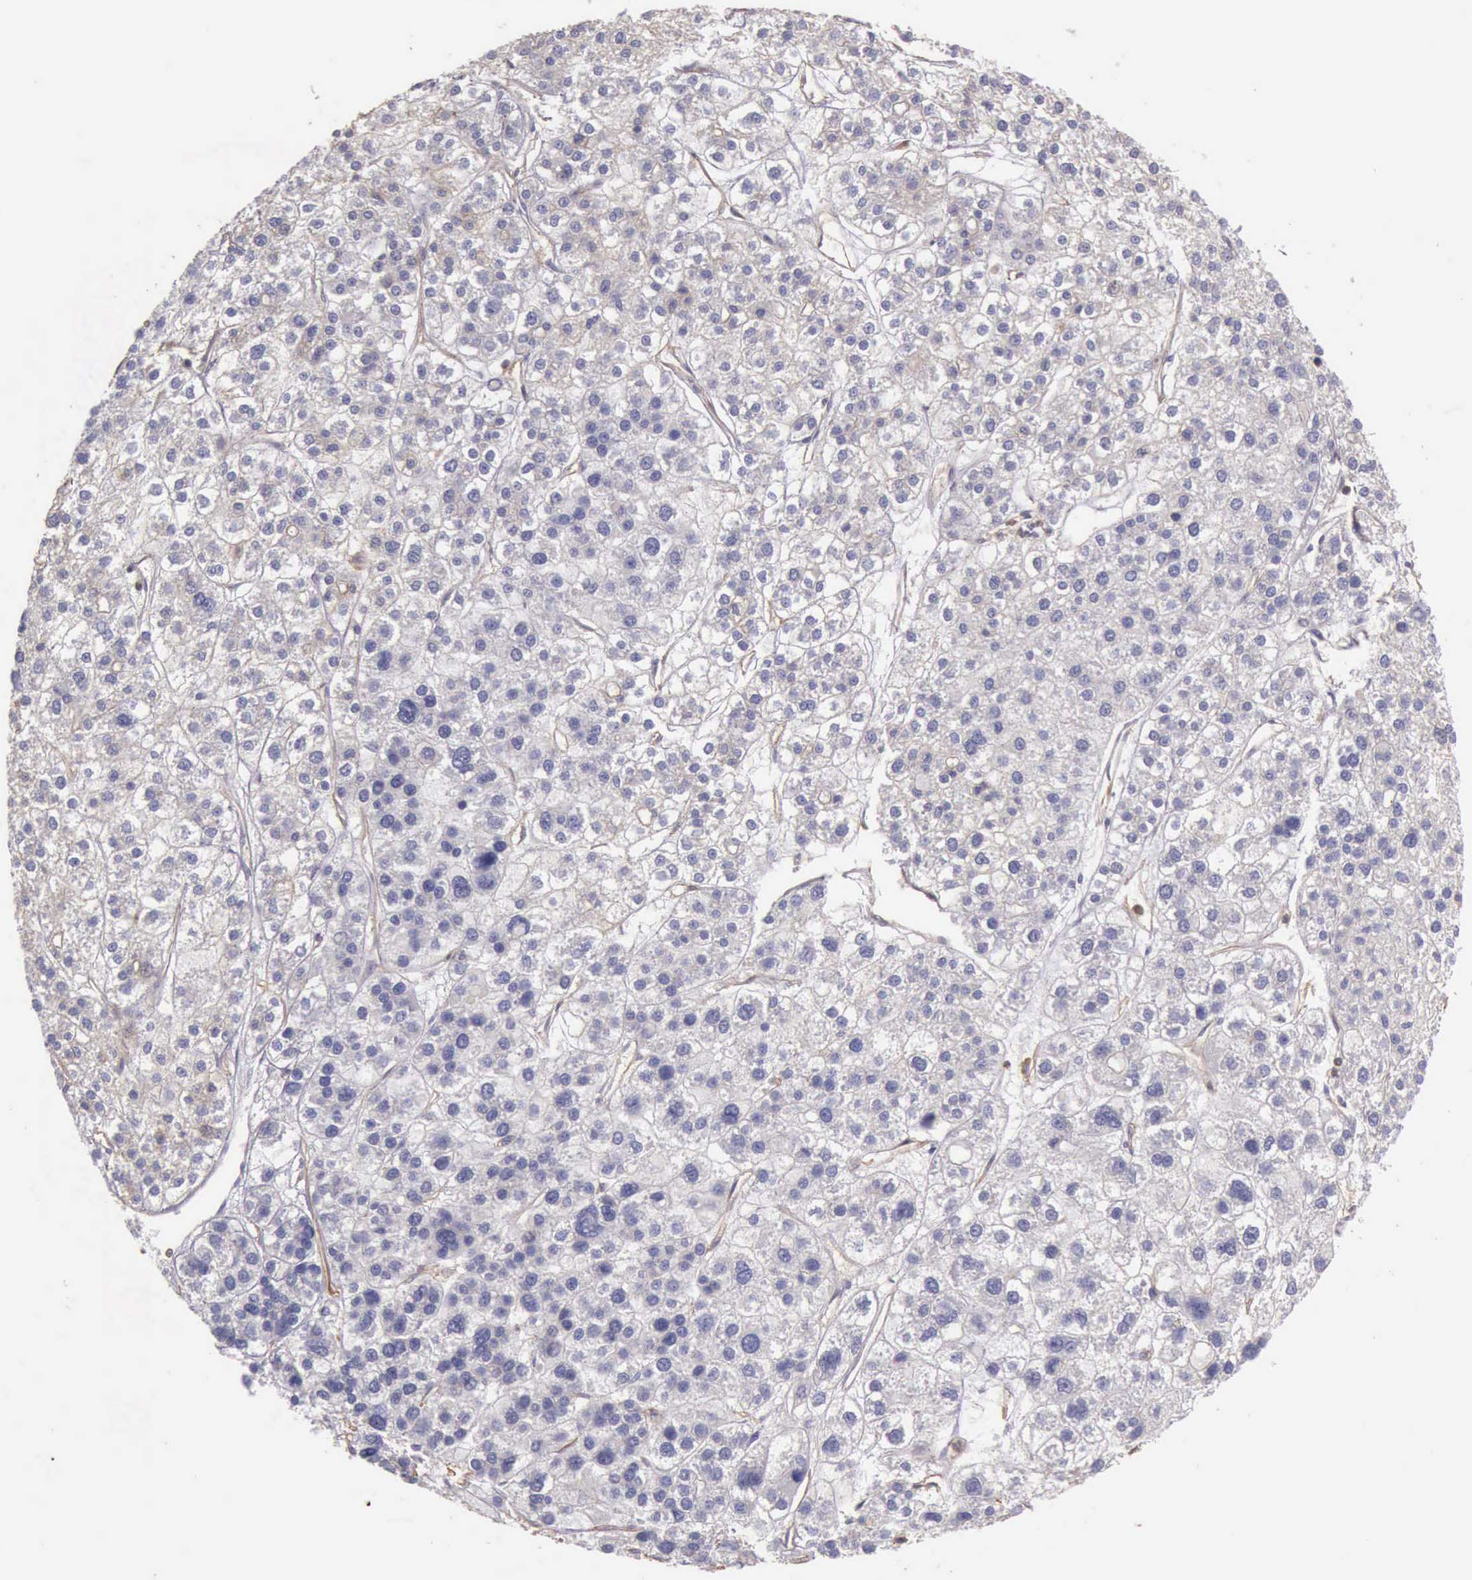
{"staining": {"intensity": "negative", "quantity": "none", "location": "none"}, "tissue": "liver cancer", "cell_type": "Tumor cells", "image_type": "cancer", "snomed": [{"axis": "morphology", "description": "Carcinoma, Hepatocellular, NOS"}, {"axis": "topography", "description": "Liver"}], "caption": "This is an IHC micrograph of human hepatocellular carcinoma (liver). There is no expression in tumor cells.", "gene": "ARHGAP4", "patient": {"sex": "female", "age": 85}}